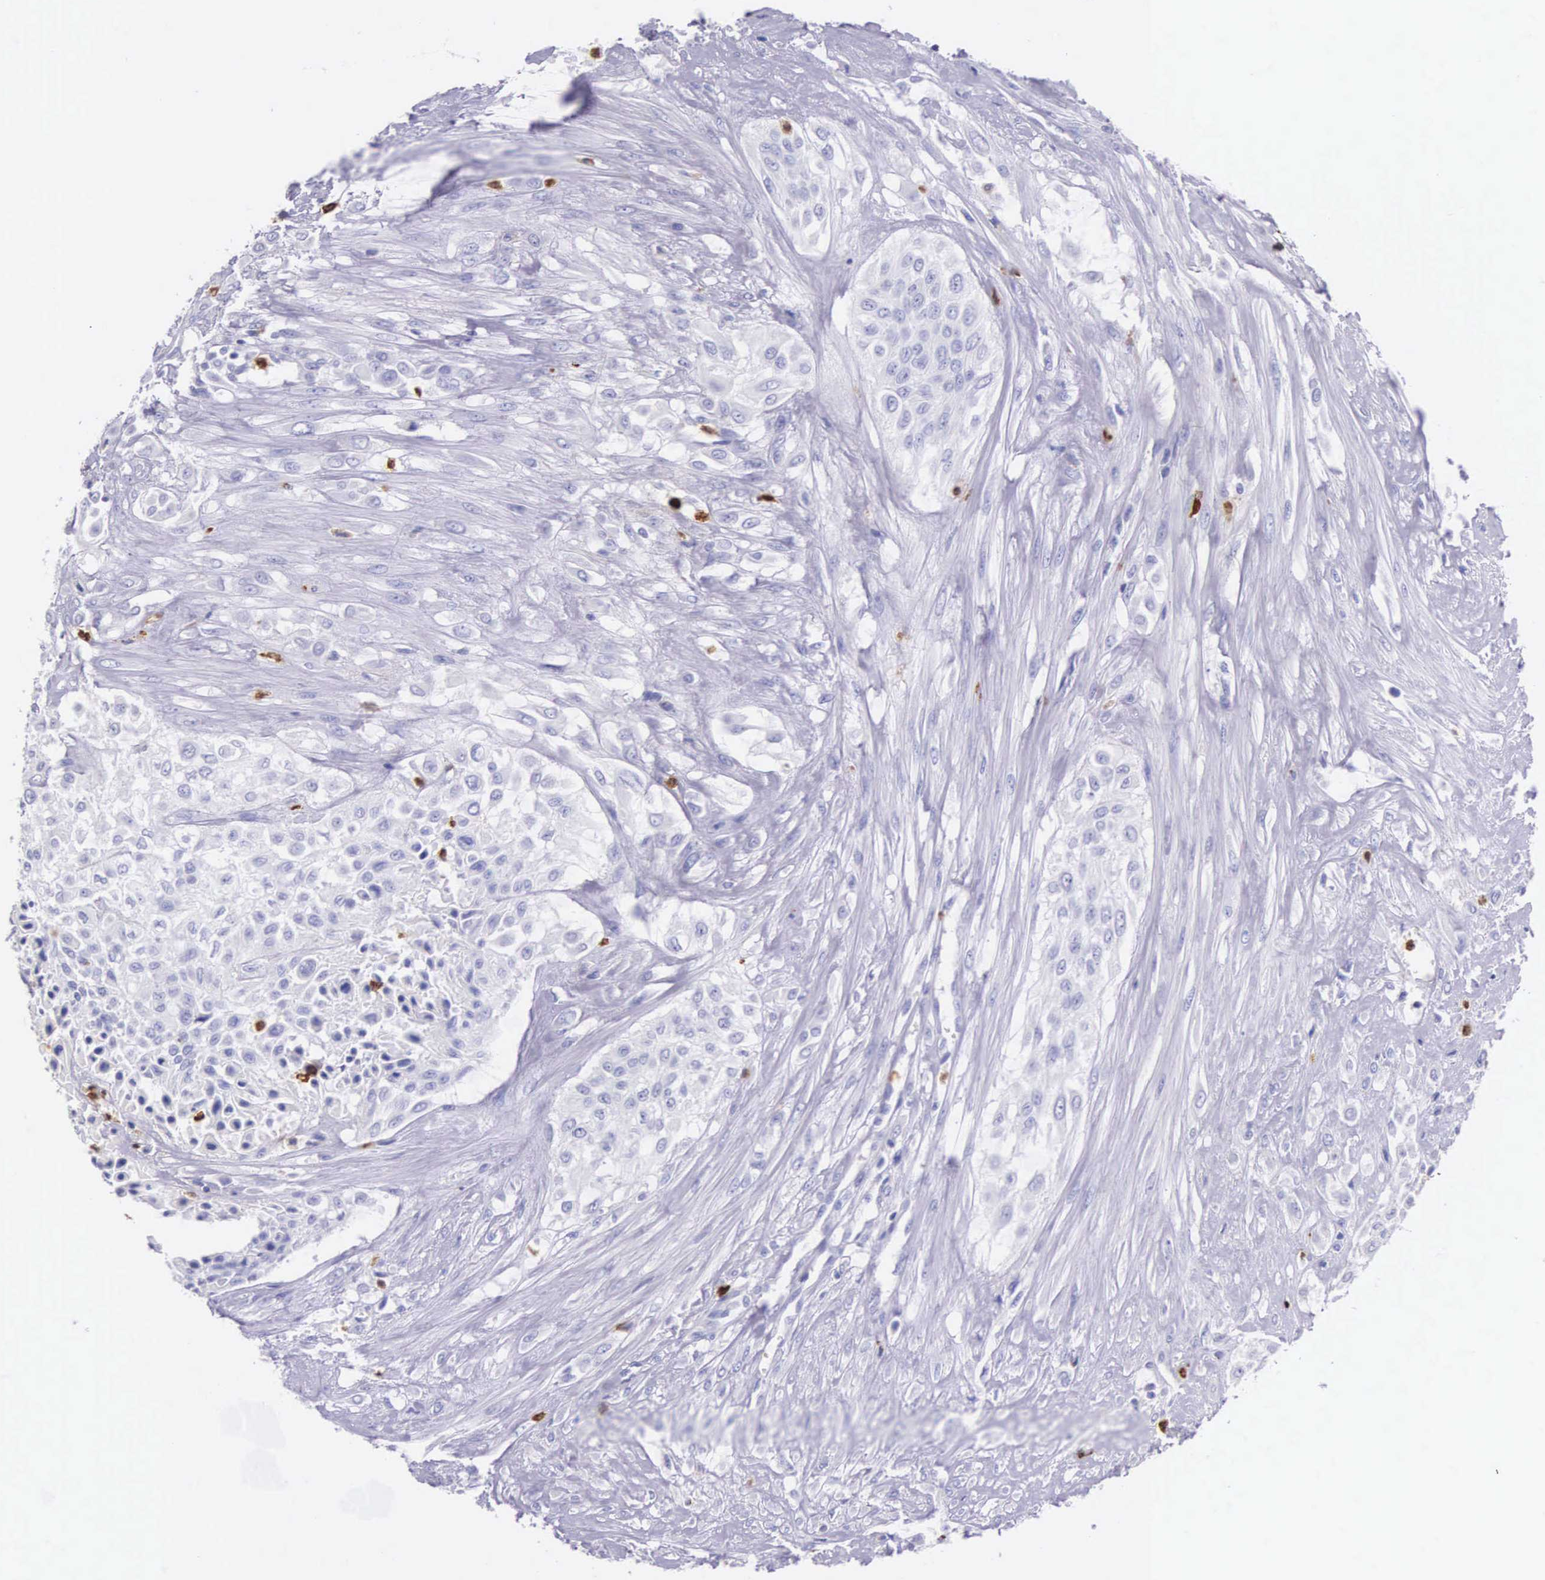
{"staining": {"intensity": "negative", "quantity": "none", "location": "none"}, "tissue": "urothelial cancer", "cell_type": "Tumor cells", "image_type": "cancer", "snomed": [{"axis": "morphology", "description": "Urothelial carcinoma, High grade"}, {"axis": "topography", "description": "Urinary bladder"}], "caption": "DAB immunohistochemical staining of urothelial carcinoma (high-grade) displays no significant positivity in tumor cells. (DAB (3,3'-diaminobenzidine) immunohistochemistry with hematoxylin counter stain).", "gene": "FCN1", "patient": {"sex": "male", "age": 57}}